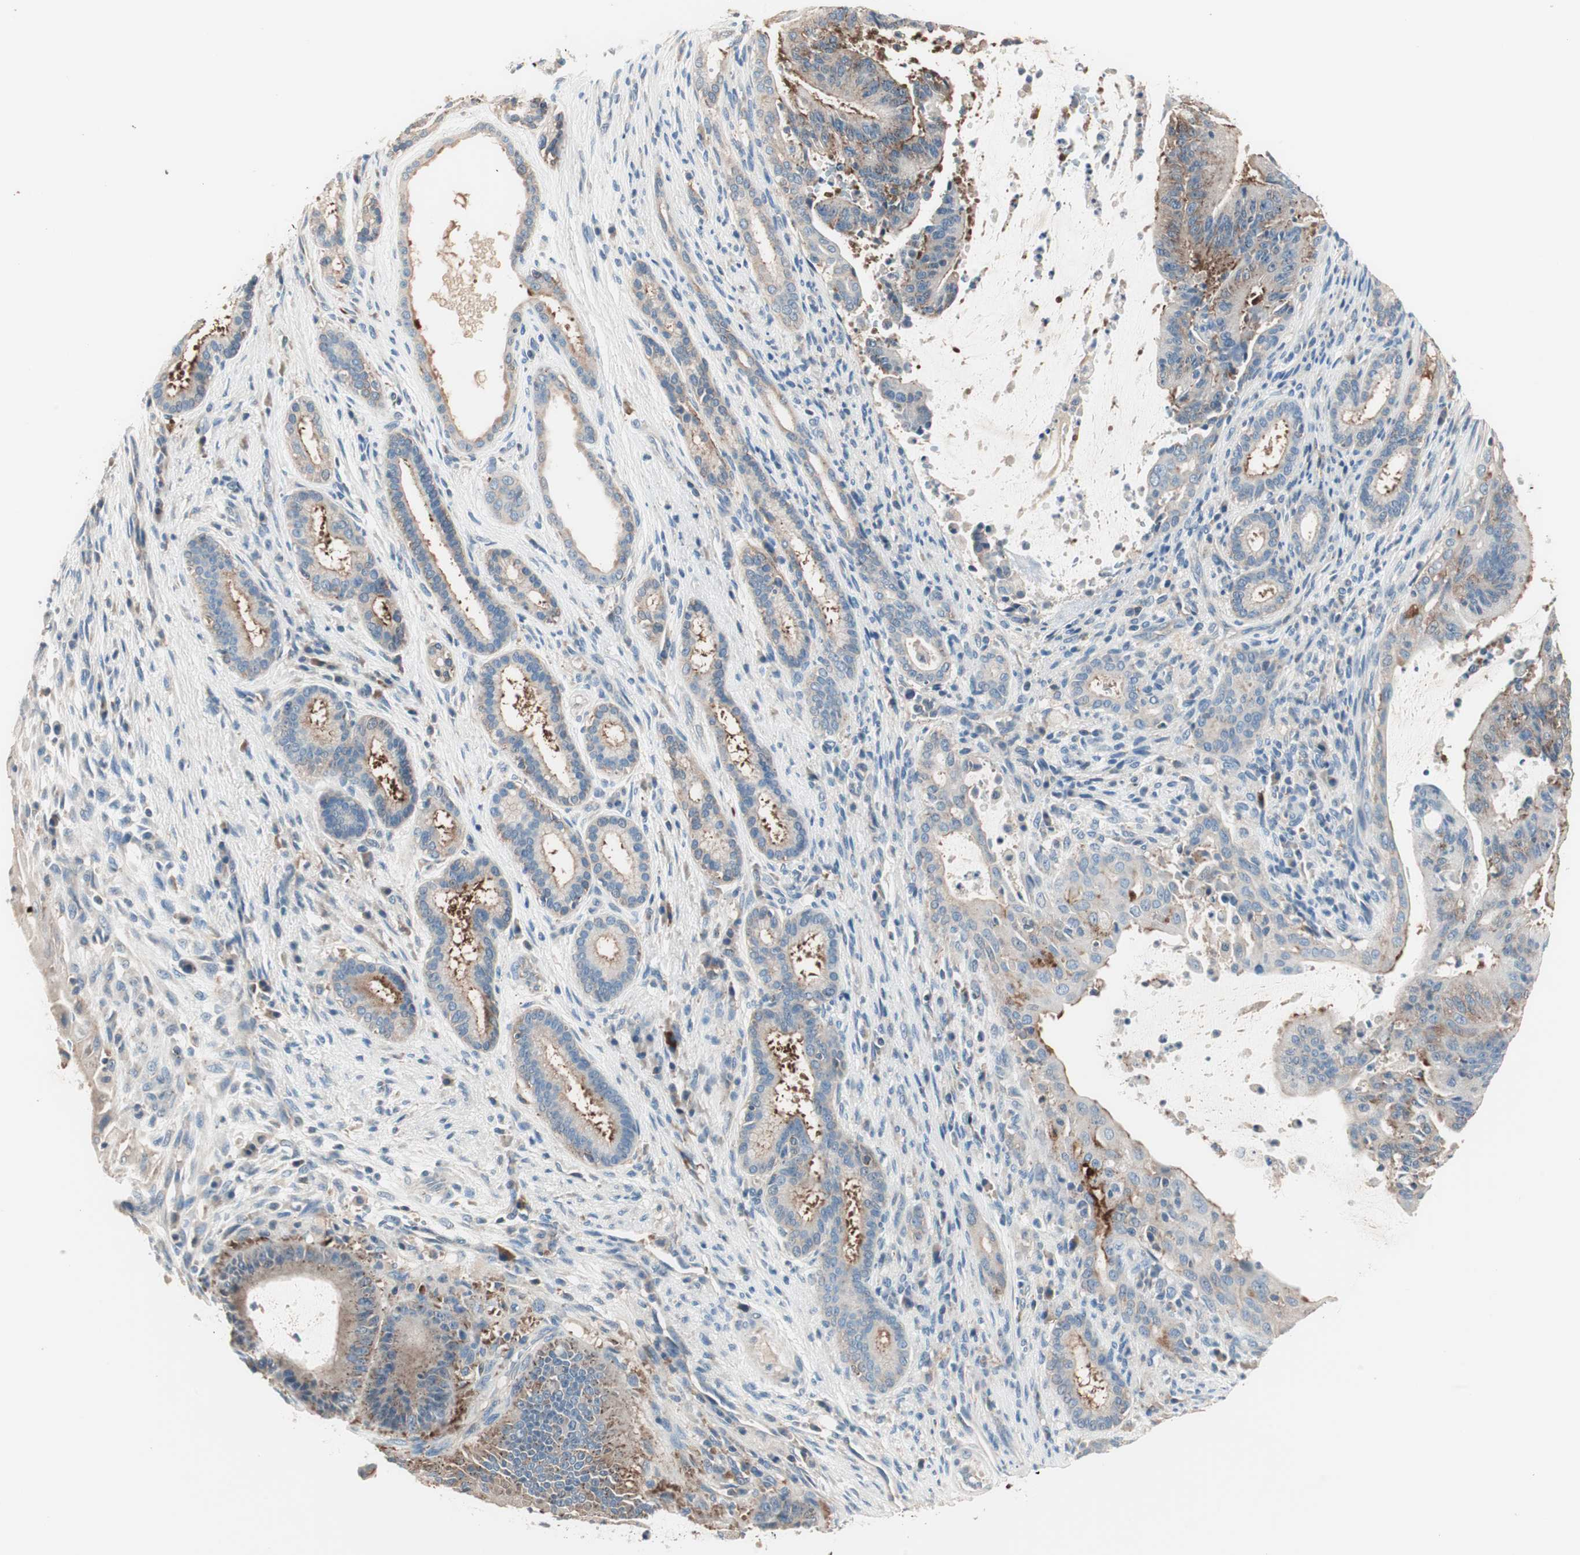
{"staining": {"intensity": "weak", "quantity": "25%-75%", "location": "cytoplasmic/membranous"}, "tissue": "liver cancer", "cell_type": "Tumor cells", "image_type": "cancer", "snomed": [{"axis": "morphology", "description": "Cholangiocarcinoma"}, {"axis": "topography", "description": "Liver"}], "caption": "Protein expression analysis of cholangiocarcinoma (liver) displays weak cytoplasmic/membranous expression in about 25%-75% of tumor cells. The staining was performed using DAB, with brown indicating positive protein expression. Nuclei are stained blue with hematoxylin.", "gene": "RAD54B", "patient": {"sex": "female", "age": 73}}